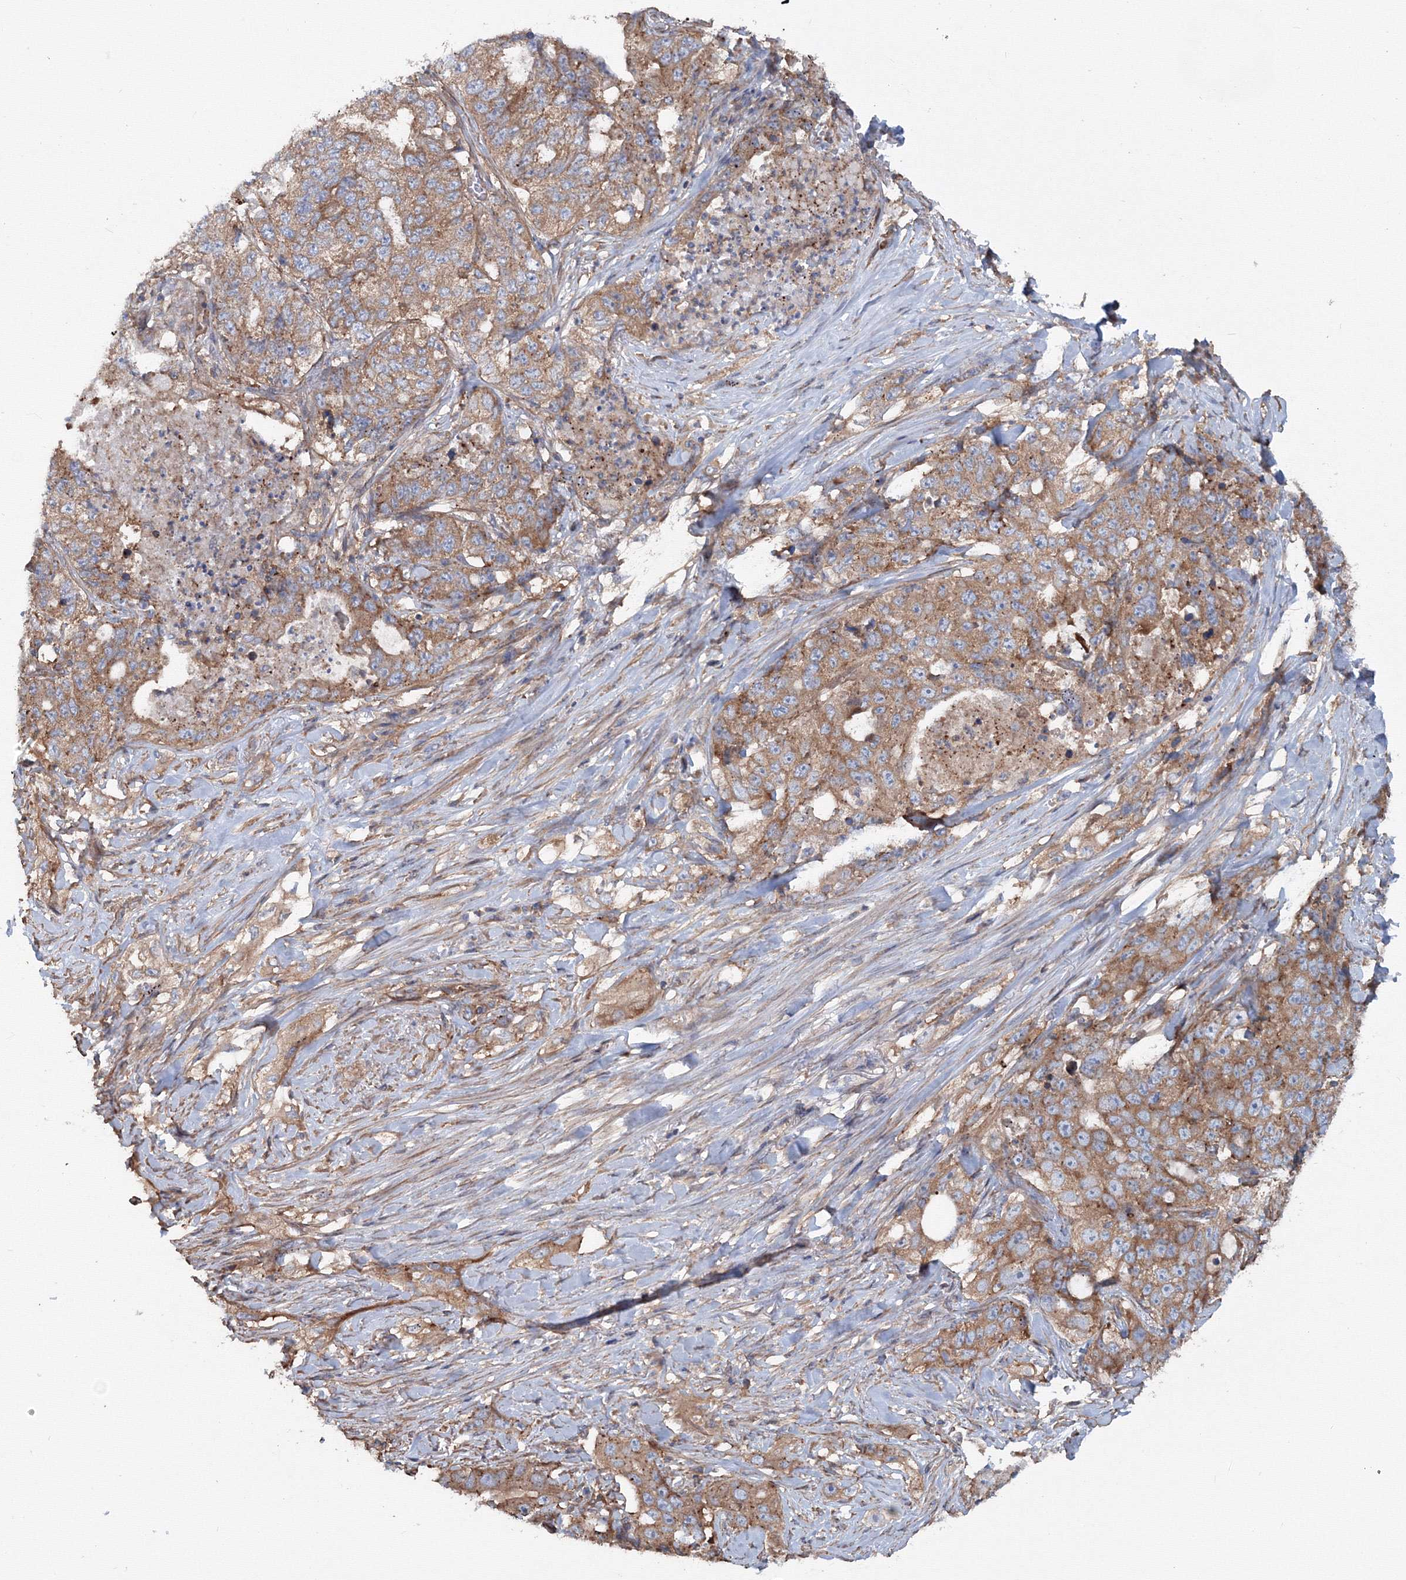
{"staining": {"intensity": "moderate", "quantity": ">75%", "location": "cytoplasmic/membranous"}, "tissue": "lung cancer", "cell_type": "Tumor cells", "image_type": "cancer", "snomed": [{"axis": "morphology", "description": "Adenocarcinoma, NOS"}, {"axis": "topography", "description": "Lung"}], "caption": "Protein staining shows moderate cytoplasmic/membranous positivity in about >75% of tumor cells in lung cancer. (Stains: DAB in brown, nuclei in blue, Microscopy: brightfield microscopy at high magnification).", "gene": "EXOC1", "patient": {"sex": "female", "age": 51}}